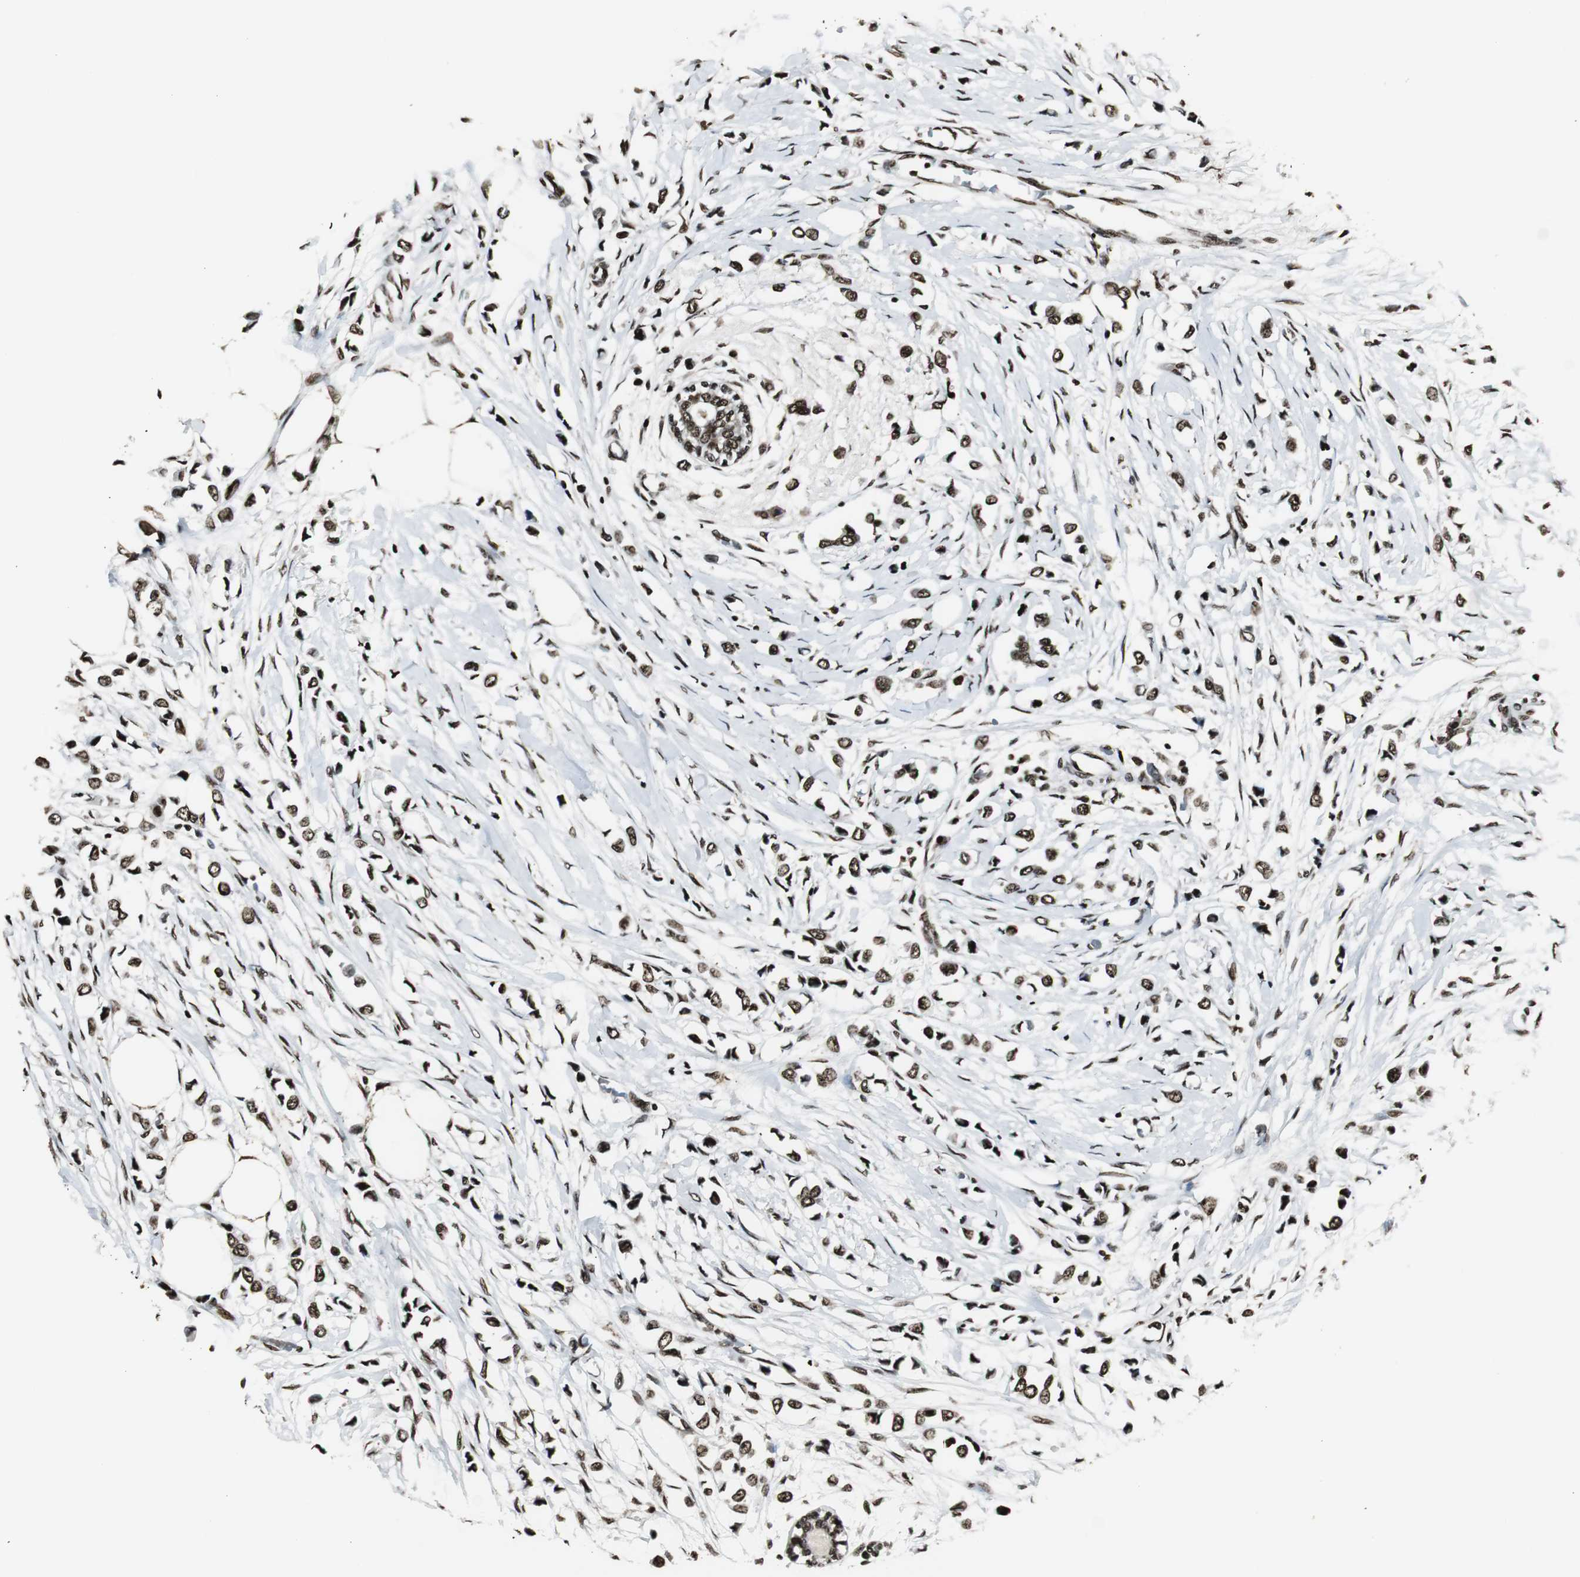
{"staining": {"intensity": "strong", "quantity": ">75%", "location": "nuclear"}, "tissue": "breast cancer", "cell_type": "Tumor cells", "image_type": "cancer", "snomed": [{"axis": "morphology", "description": "Lobular carcinoma"}, {"axis": "topography", "description": "Breast"}], "caption": "The immunohistochemical stain shows strong nuclear staining in tumor cells of lobular carcinoma (breast) tissue. (DAB IHC with brightfield microscopy, high magnification).", "gene": "PARN", "patient": {"sex": "female", "age": 51}}